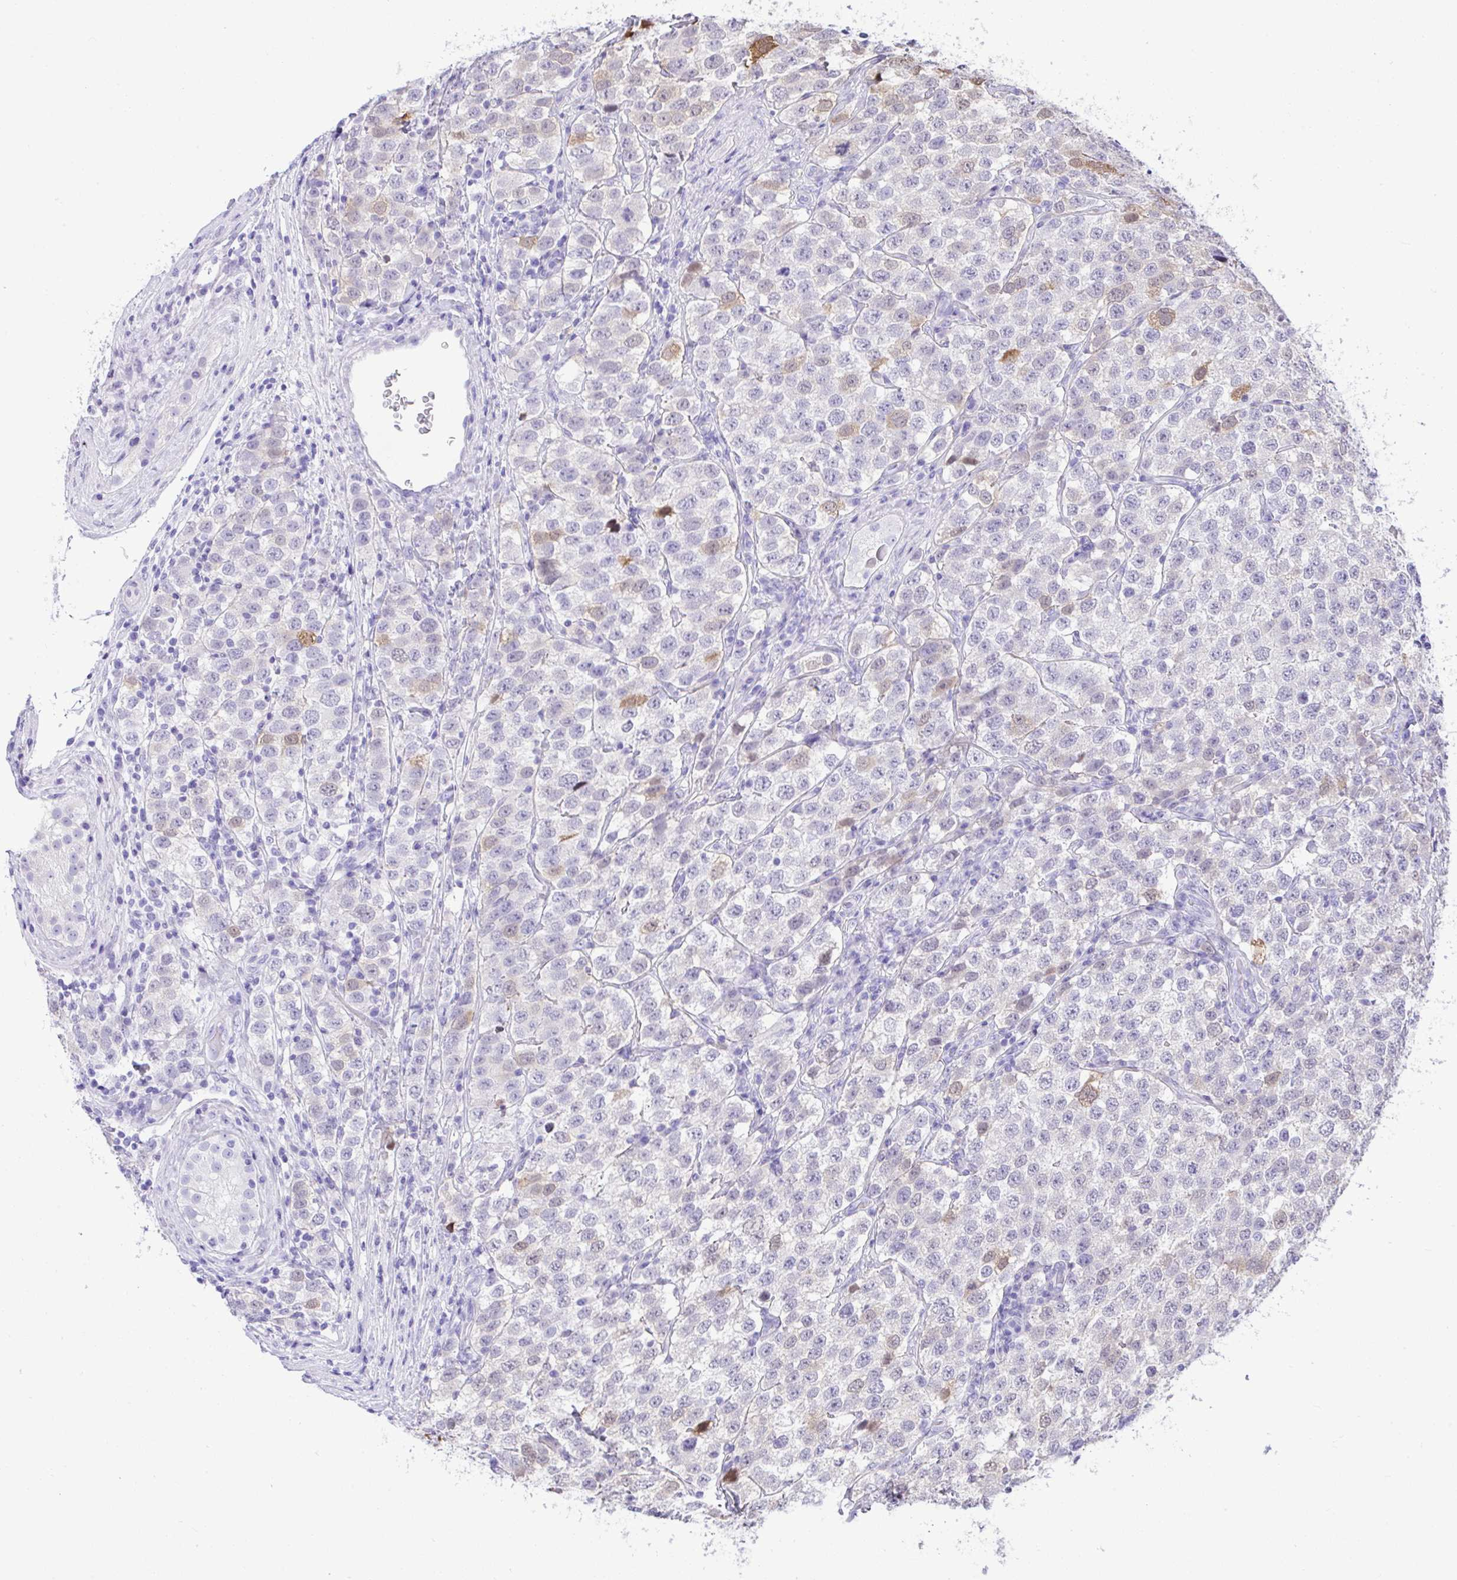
{"staining": {"intensity": "weak", "quantity": "<25%", "location": "cytoplasmic/membranous,nuclear"}, "tissue": "testis cancer", "cell_type": "Tumor cells", "image_type": "cancer", "snomed": [{"axis": "morphology", "description": "Seminoma, NOS"}, {"axis": "topography", "description": "Testis"}], "caption": "Histopathology image shows no protein staining in tumor cells of testis seminoma tissue. (Stains: DAB IHC with hematoxylin counter stain, Microscopy: brightfield microscopy at high magnification).", "gene": "ZNF485", "patient": {"sex": "male", "age": 34}}